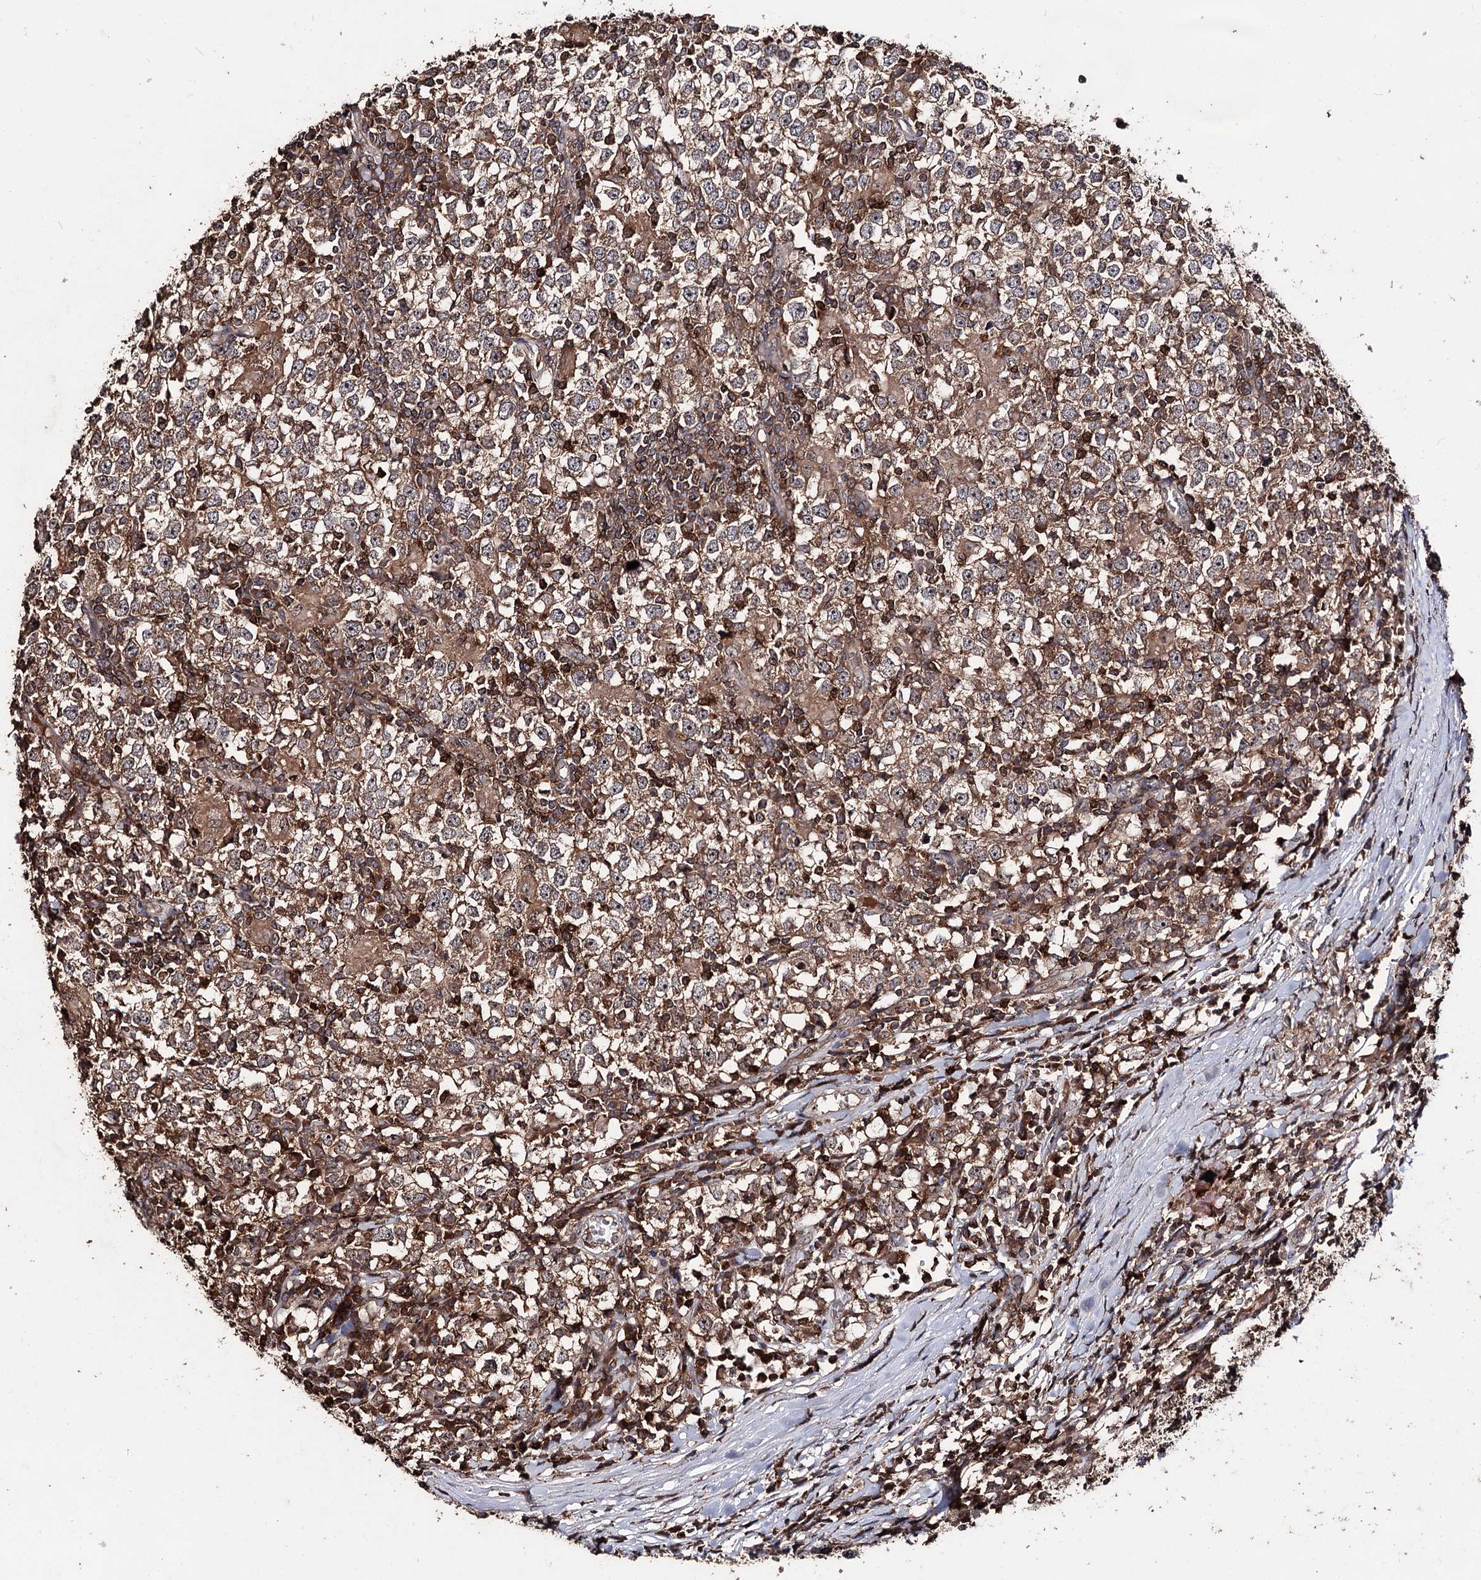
{"staining": {"intensity": "moderate", "quantity": ">75%", "location": "cytoplasmic/membranous"}, "tissue": "testis cancer", "cell_type": "Tumor cells", "image_type": "cancer", "snomed": [{"axis": "morphology", "description": "Seminoma, NOS"}, {"axis": "topography", "description": "Testis"}], "caption": "Testis cancer was stained to show a protein in brown. There is medium levels of moderate cytoplasmic/membranous positivity in approximately >75% of tumor cells.", "gene": "FAM53B", "patient": {"sex": "male", "age": 65}}